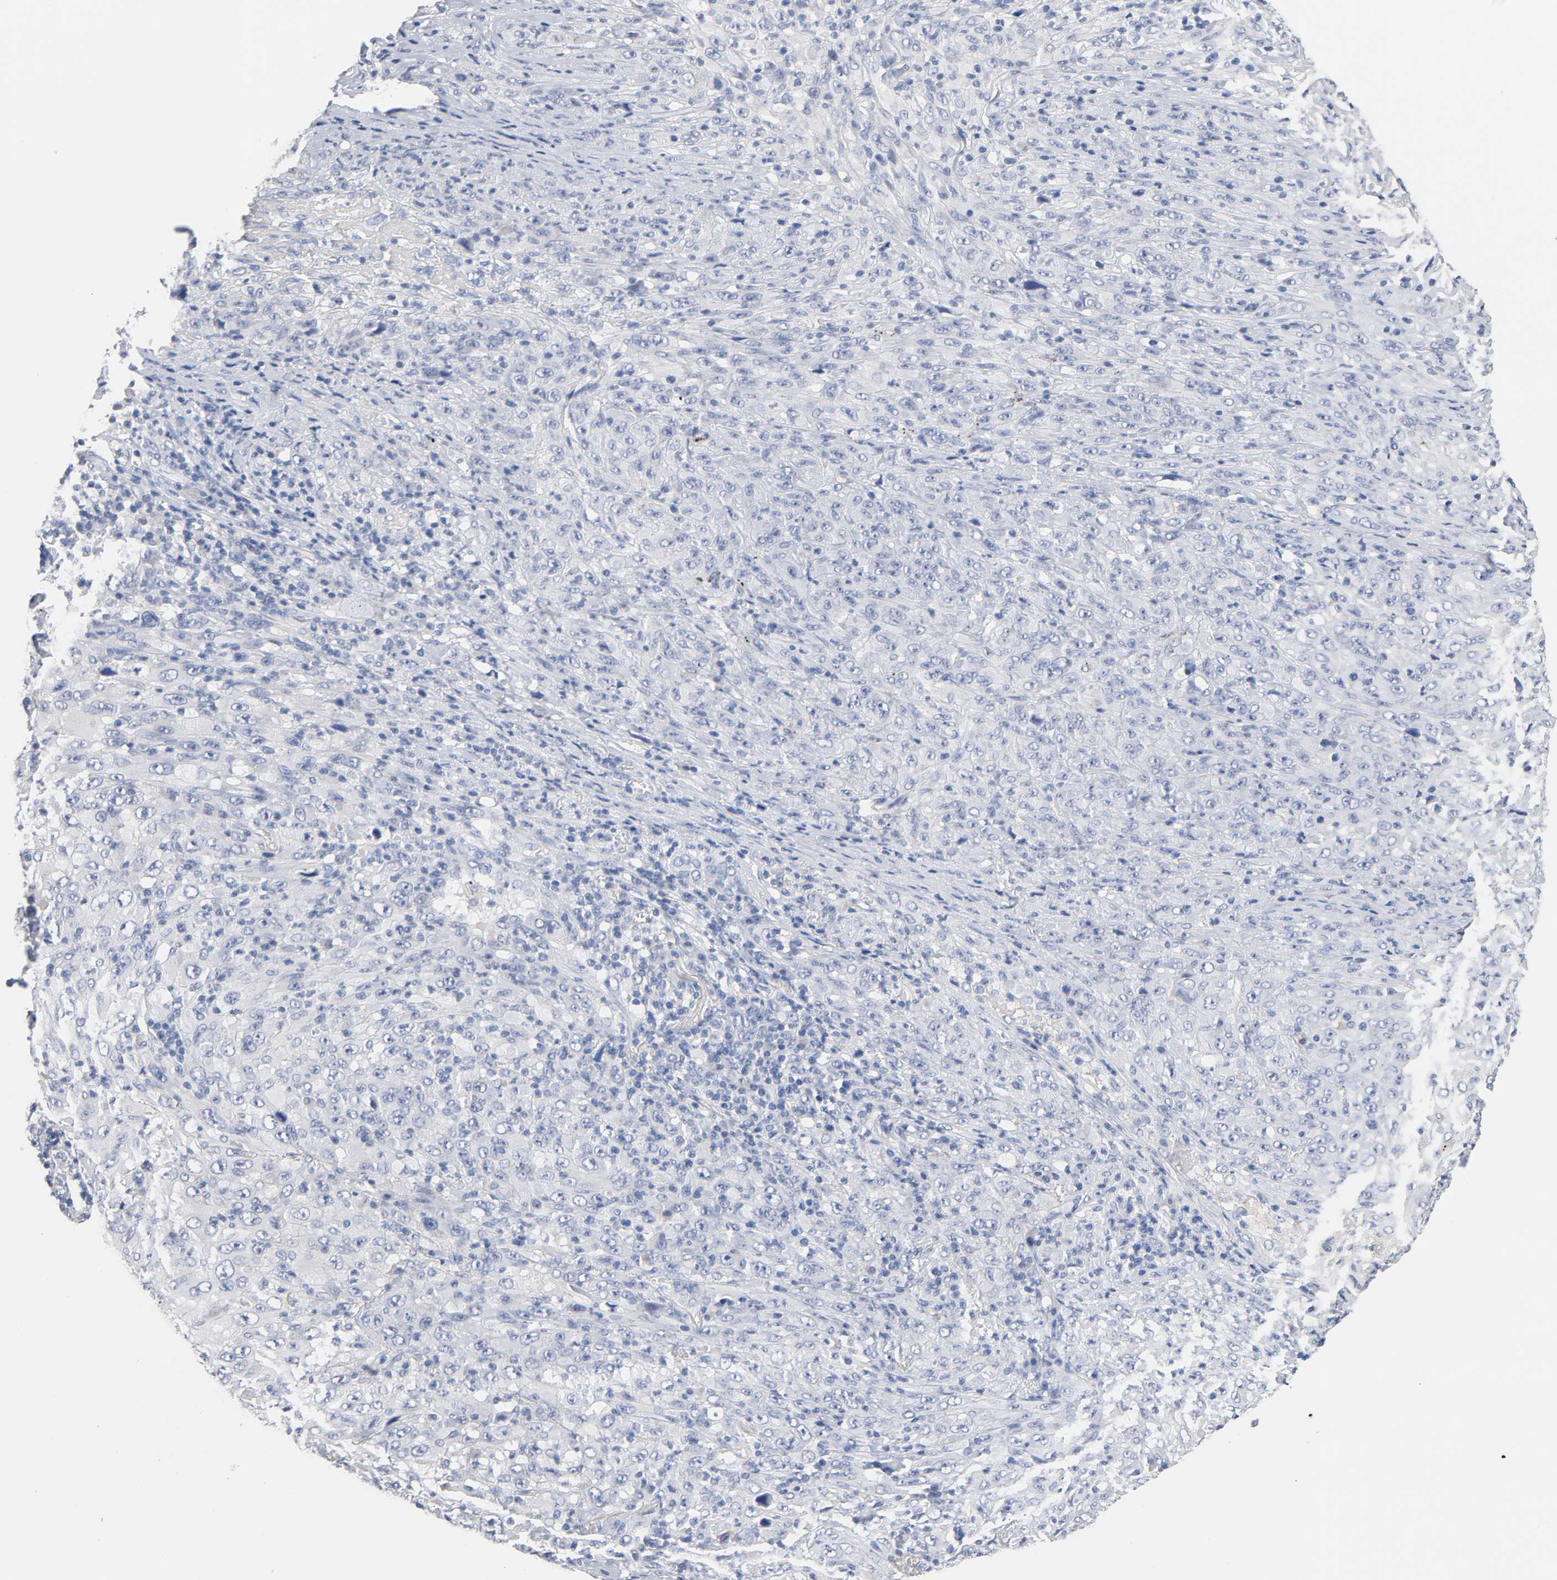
{"staining": {"intensity": "negative", "quantity": "none", "location": "none"}, "tissue": "melanoma", "cell_type": "Tumor cells", "image_type": "cancer", "snomed": [{"axis": "morphology", "description": "Malignant melanoma, Metastatic site"}, {"axis": "topography", "description": "Skin"}], "caption": "There is no significant staining in tumor cells of malignant melanoma (metastatic site).", "gene": "ZCCHC13", "patient": {"sex": "female", "age": 56}}